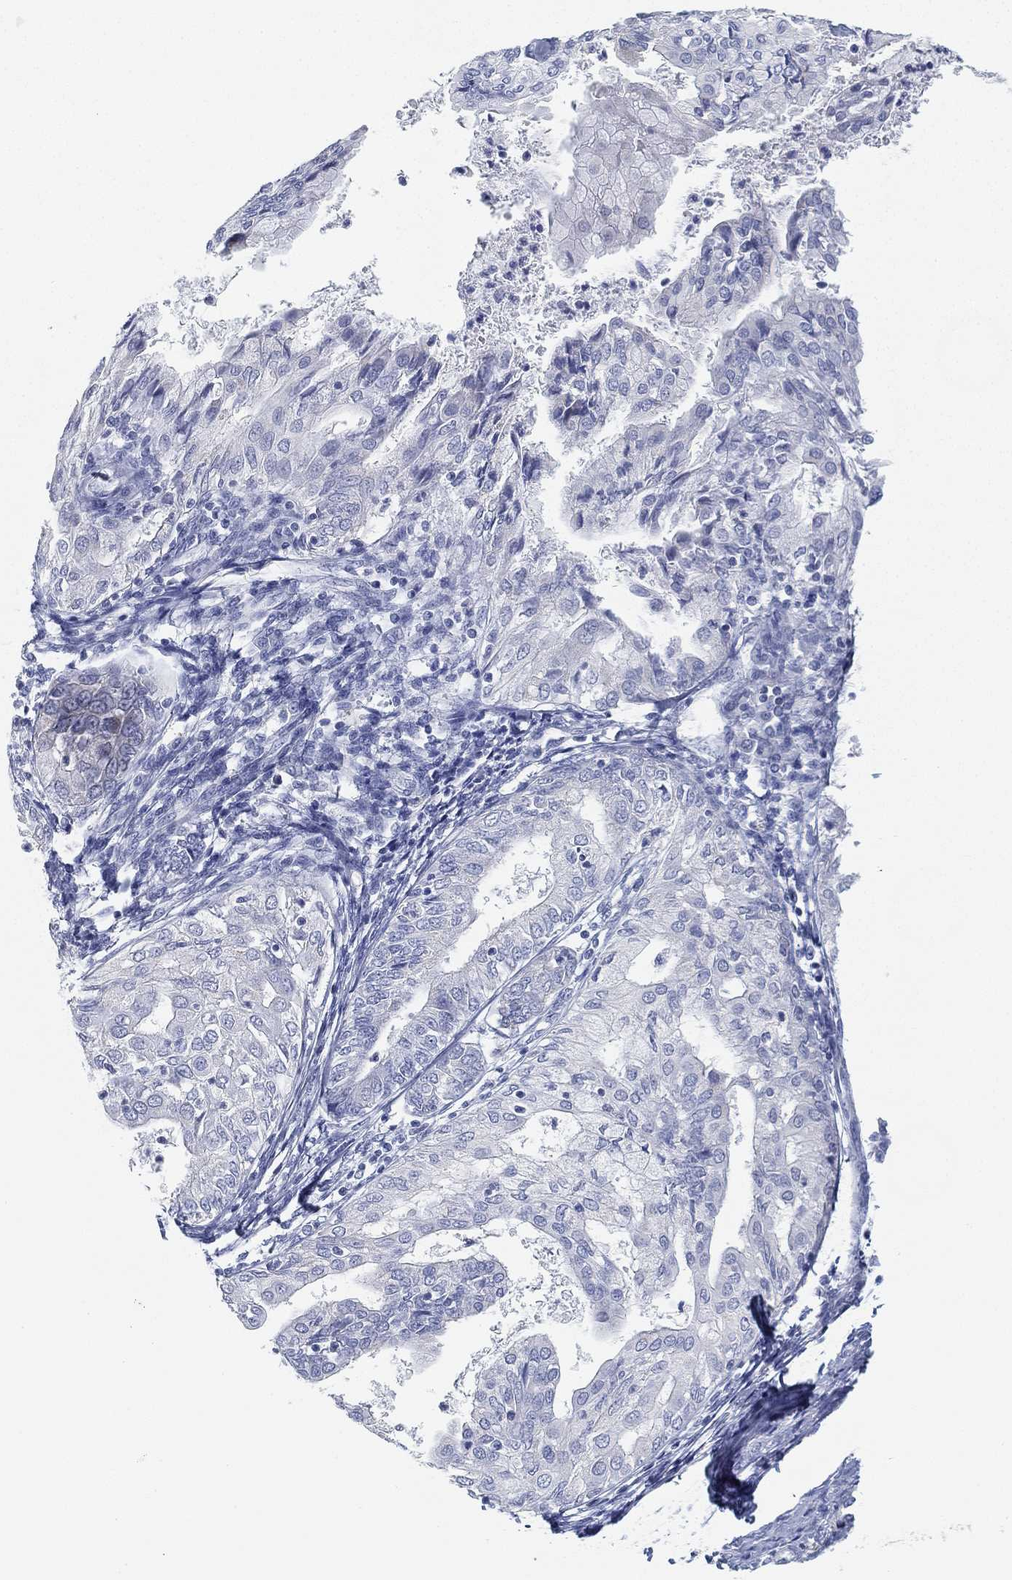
{"staining": {"intensity": "negative", "quantity": "none", "location": "none"}, "tissue": "endometrial cancer", "cell_type": "Tumor cells", "image_type": "cancer", "snomed": [{"axis": "morphology", "description": "Adenocarcinoma, NOS"}, {"axis": "topography", "description": "Endometrium"}], "caption": "This is a image of immunohistochemistry (IHC) staining of endometrial adenocarcinoma, which shows no positivity in tumor cells. (DAB immunohistochemistry (IHC), high magnification).", "gene": "GPR61", "patient": {"sex": "female", "age": 68}}